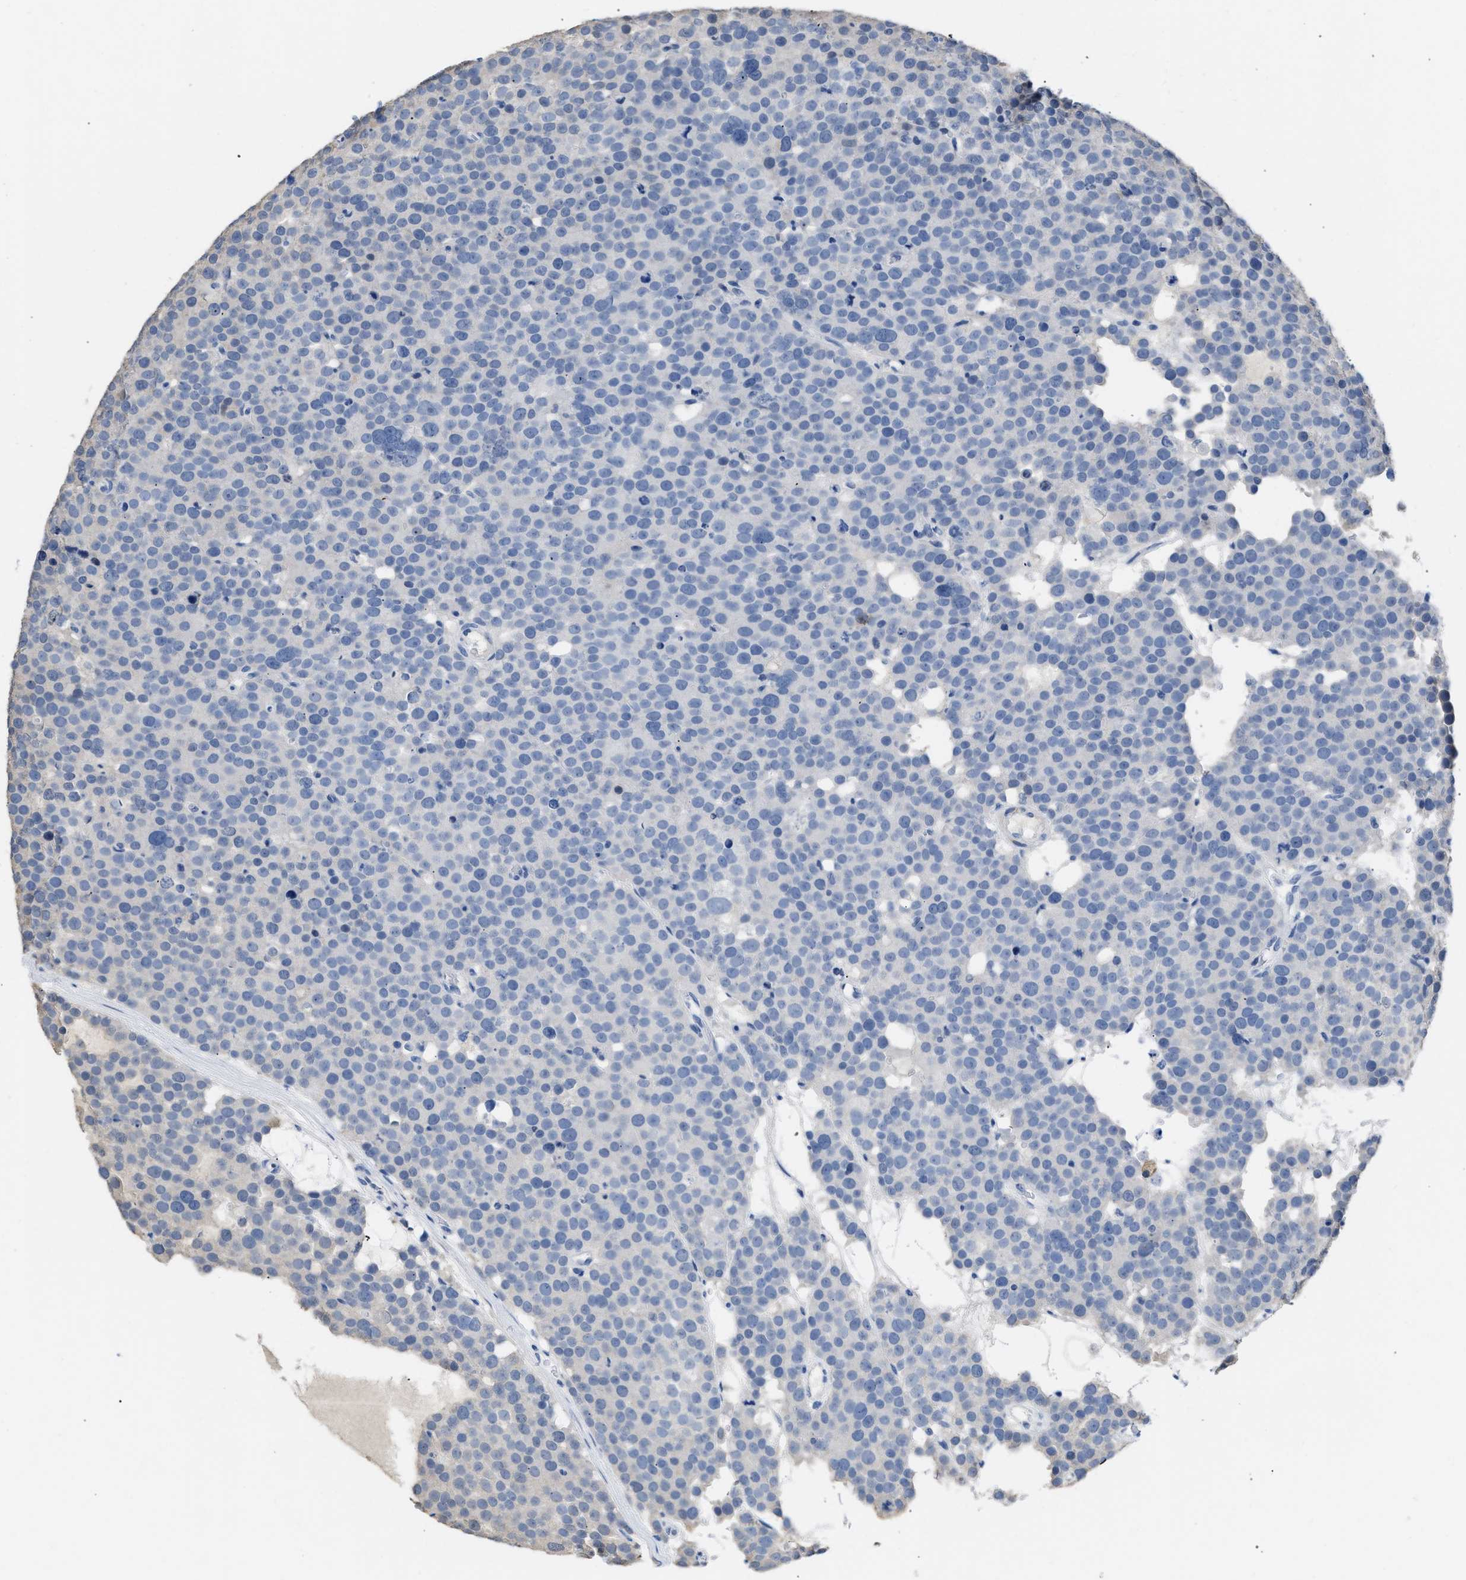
{"staining": {"intensity": "negative", "quantity": "none", "location": "none"}, "tissue": "testis cancer", "cell_type": "Tumor cells", "image_type": "cancer", "snomed": [{"axis": "morphology", "description": "Seminoma, NOS"}, {"axis": "topography", "description": "Testis"}], "caption": "Immunohistochemistry (IHC) image of neoplastic tissue: human testis cancer (seminoma) stained with DAB (3,3'-diaminobenzidine) shows no significant protein expression in tumor cells.", "gene": "BOLL", "patient": {"sex": "male", "age": 71}}